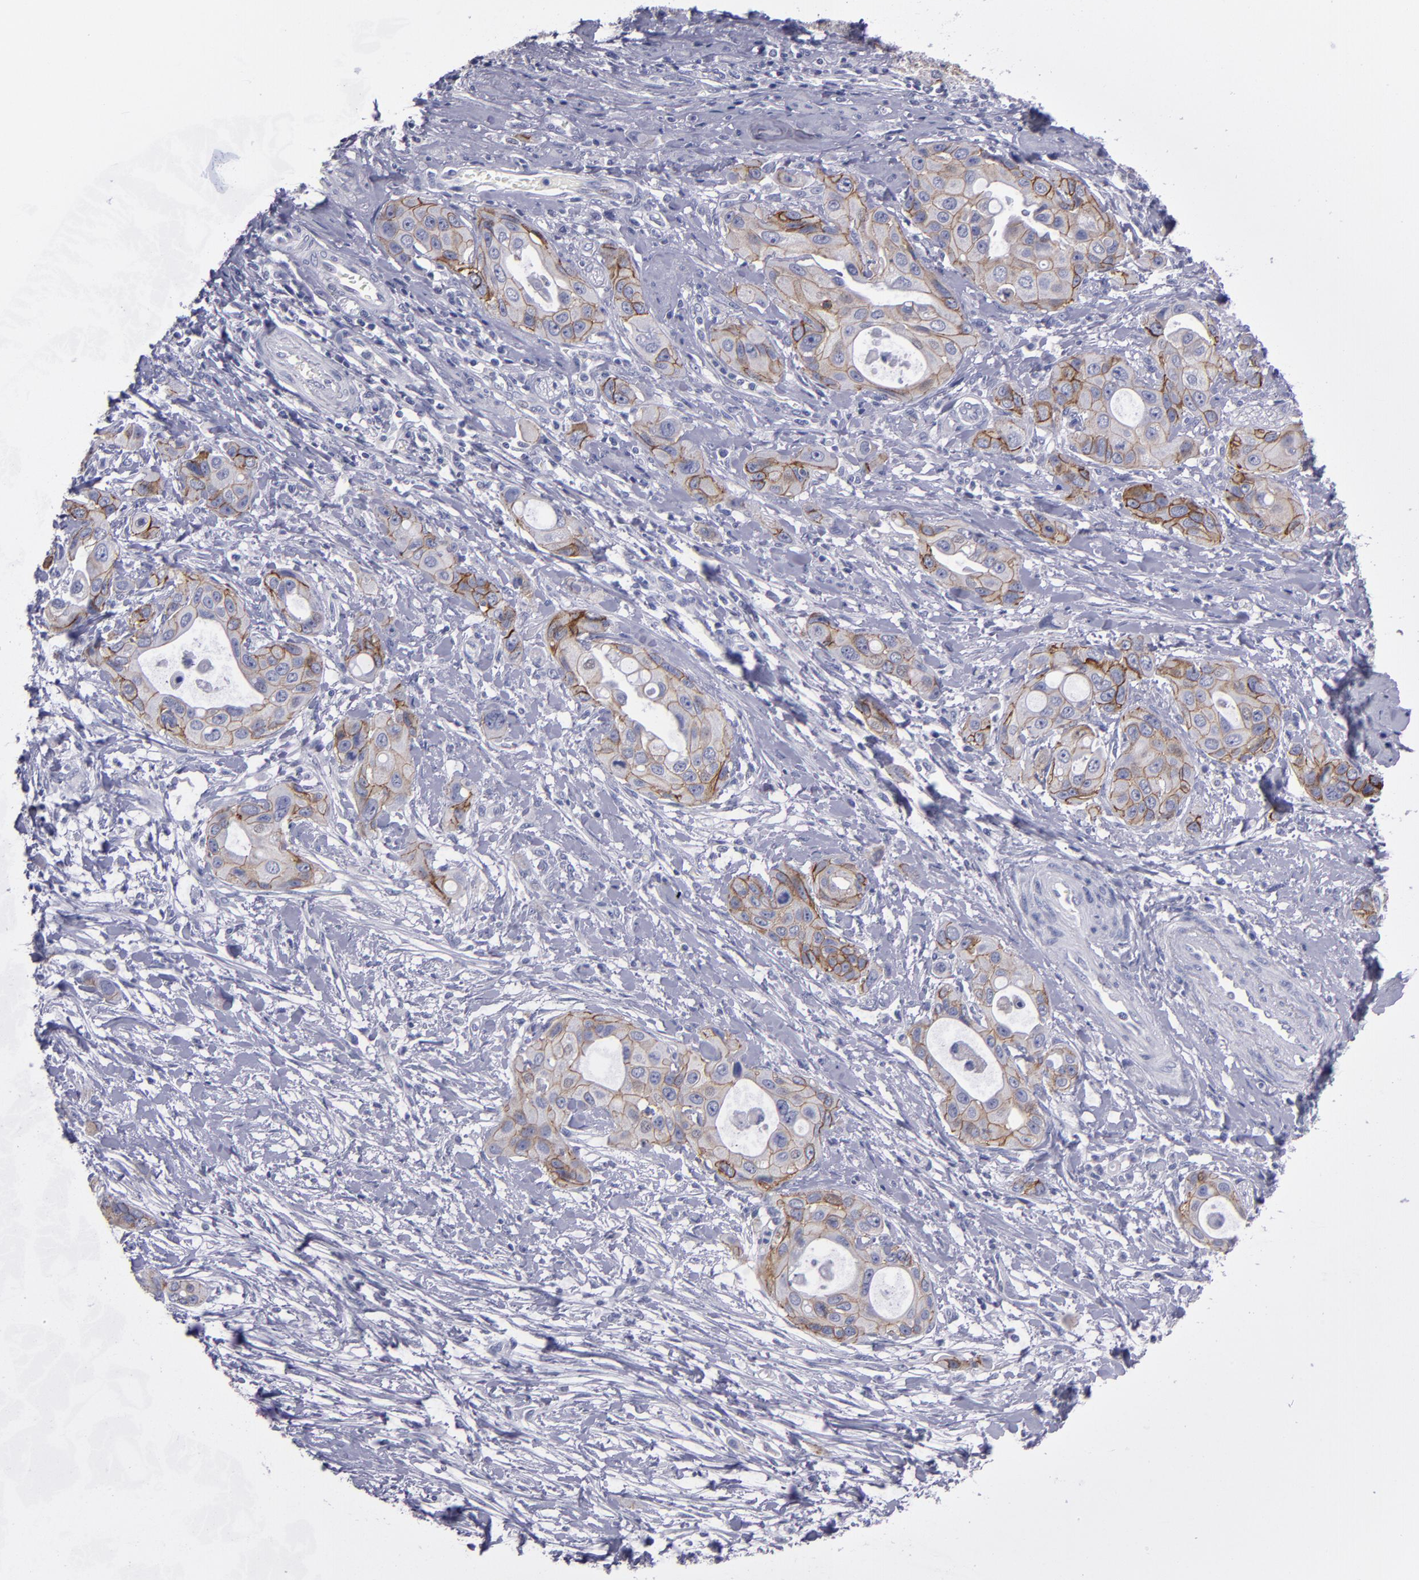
{"staining": {"intensity": "moderate", "quantity": ">75%", "location": "cytoplasmic/membranous"}, "tissue": "pancreatic cancer", "cell_type": "Tumor cells", "image_type": "cancer", "snomed": [{"axis": "morphology", "description": "Adenocarcinoma, NOS"}, {"axis": "topography", "description": "Pancreas"}], "caption": "DAB immunohistochemical staining of pancreatic cancer reveals moderate cytoplasmic/membranous protein positivity in about >75% of tumor cells. Using DAB (brown) and hematoxylin (blue) stains, captured at high magnification using brightfield microscopy.", "gene": "CDH3", "patient": {"sex": "female", "age": 60}}